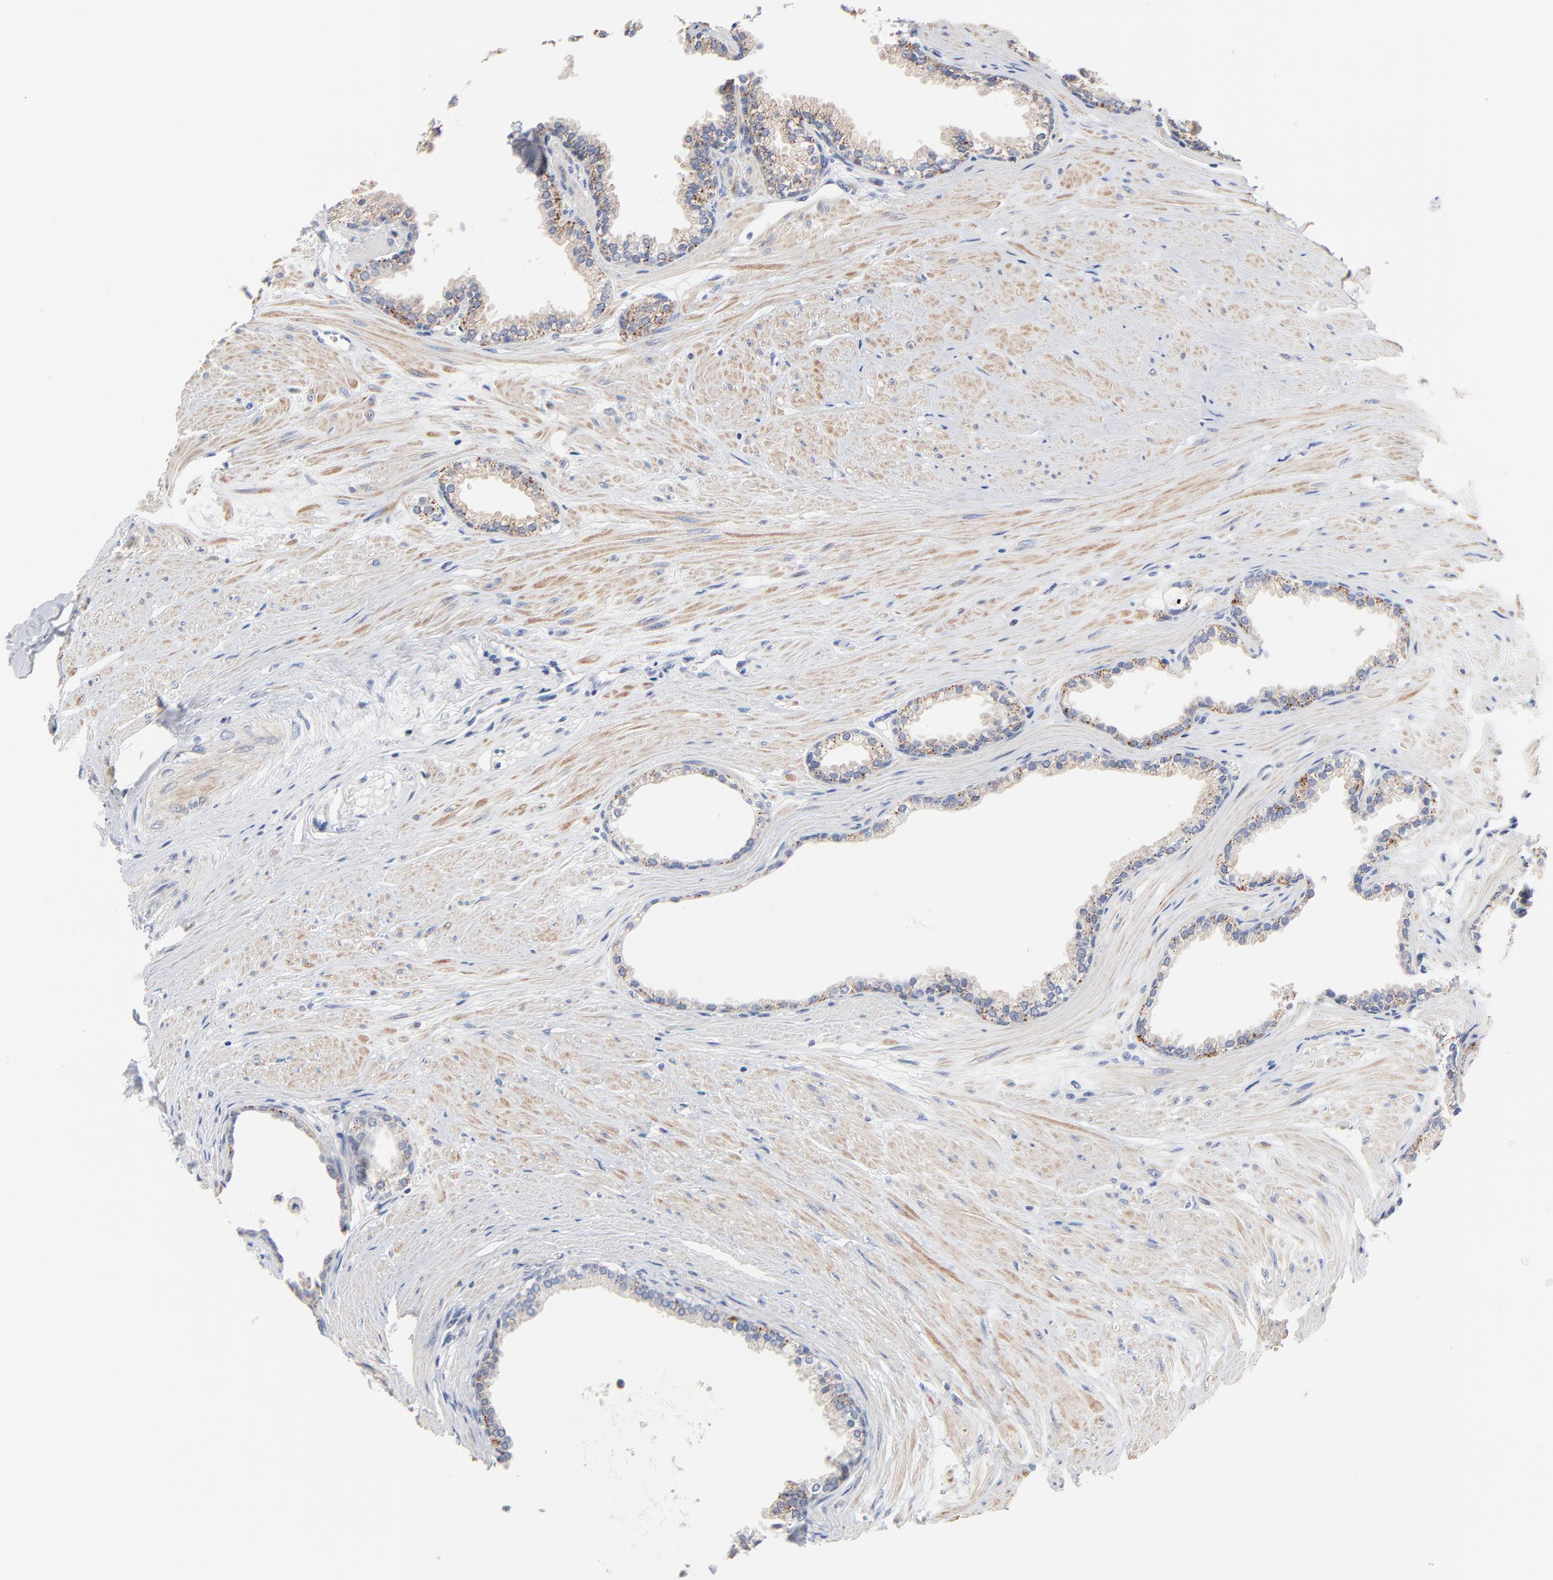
{"staining": {"intensity": "strong", "quantity": "<25%", "location": "cytoplasmic/membranous"}, "tissue": "prostate", "cell_type": "Glandular cells", "image_type": "normal", "snomed": [{"axis": "morphology", "description": "Normal tissue, NOS"}, {"axis": "topography", "description": "Prostate"}], "caption": "Immunohistochemical staining of benign human prostate reveals medium levels of strong cytoplasmic/membranous expression in approximately <25% of glandular cells. (brown staining indicates protein expression, while blue staining denotes nuclei).", "gene": "AADAC", "patient": {"sex": "male", "age": 64}}